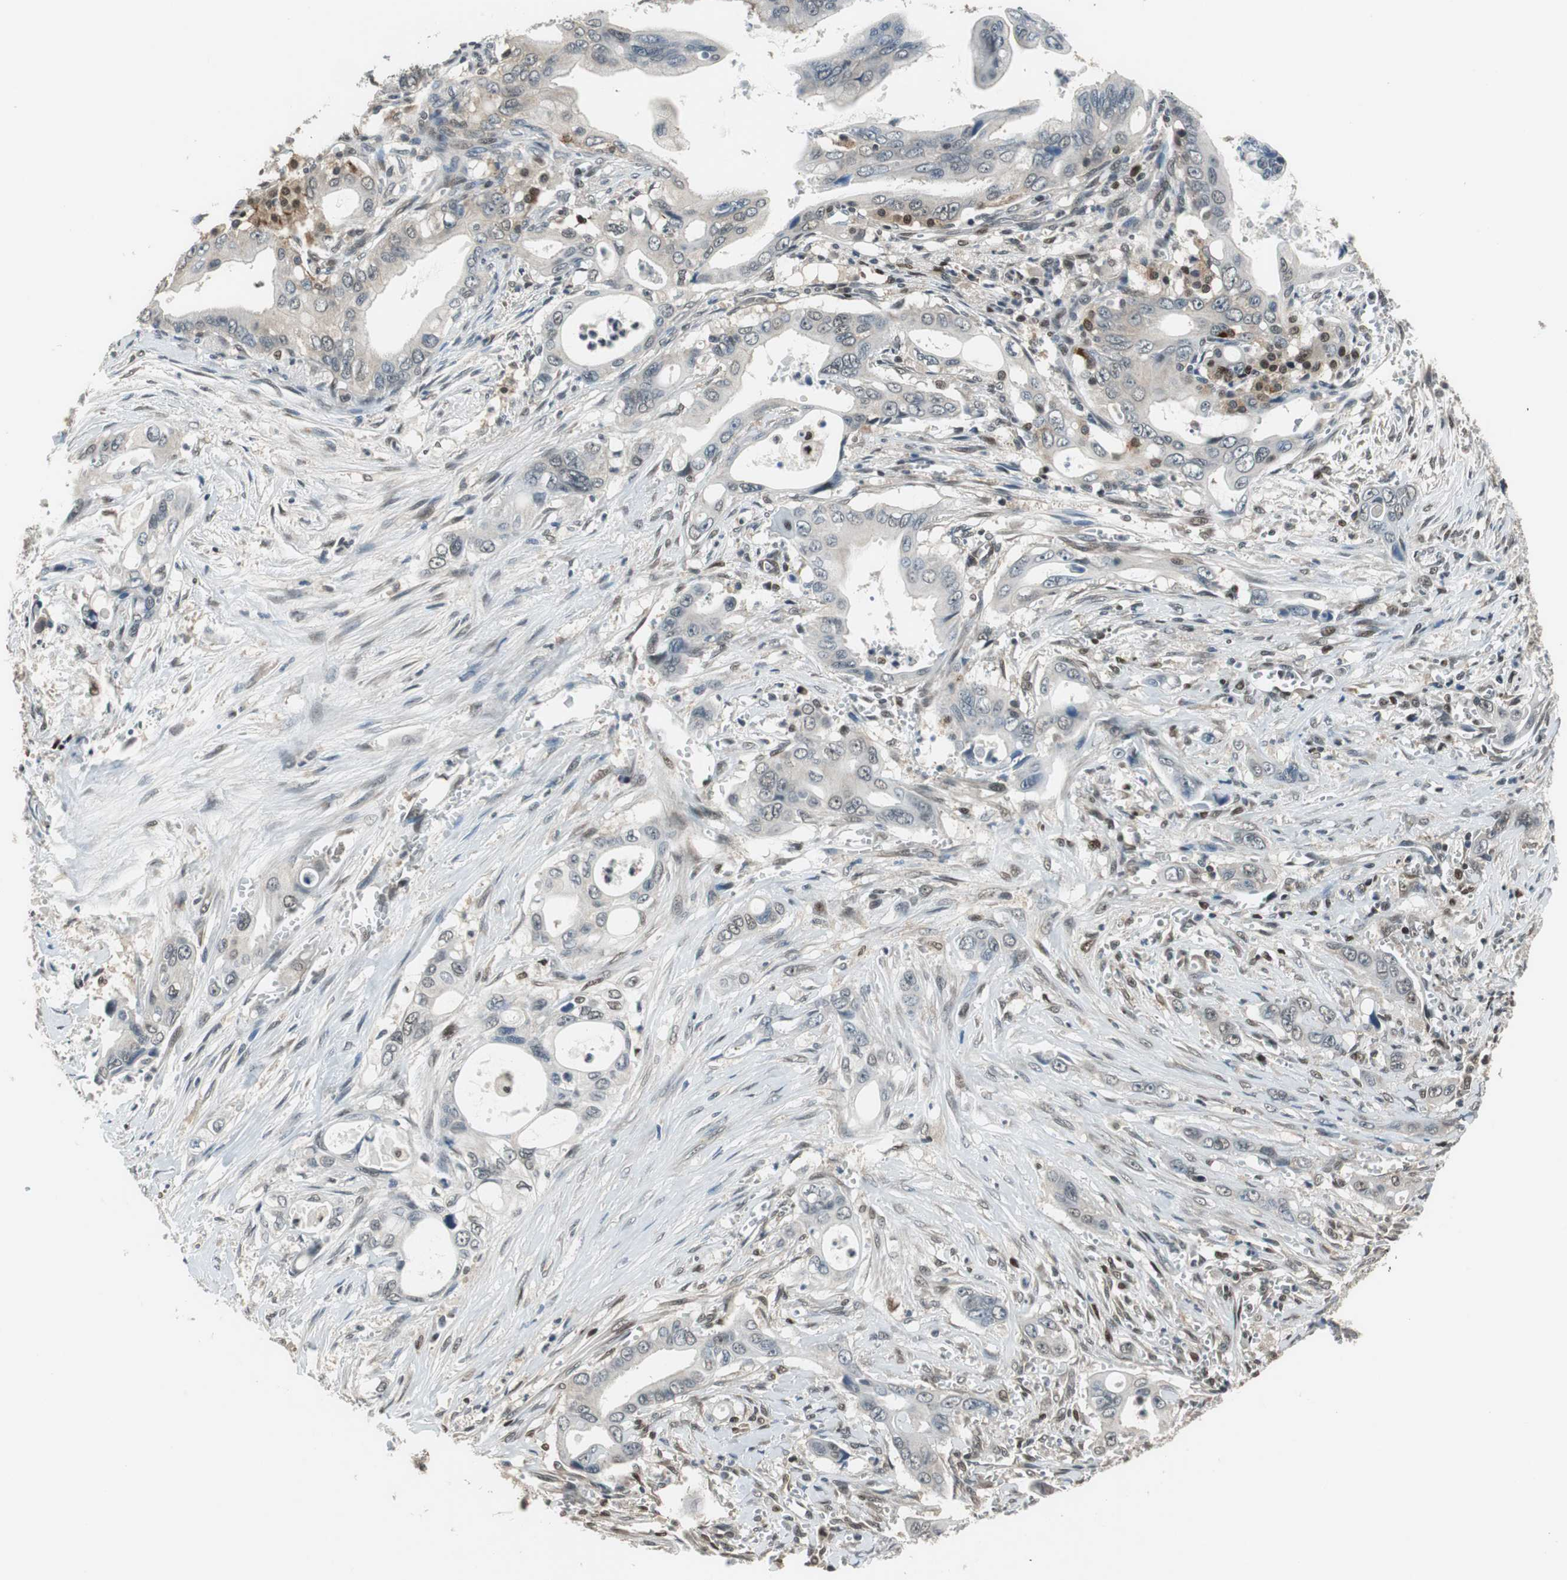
{"staining": {"intensity": "negative", "quantity": "none", "location": "none"}, "tissue": "pancreatic cancer", "cell_type": "Tumor cells", "image_type": "cancer", "snomed": [{"axis": "morphology", "description": "Adenocarcinoma, NOS"}, {"axis": "topography", "description": "Pancreas"}], "caption": "A micrograph of pancreatic cancer (adenocarcinoma) stained for a protein shows no brown staining in tumor cells.", "gene": "MAFB", "patient": {"sex": "male", "age": 59}}